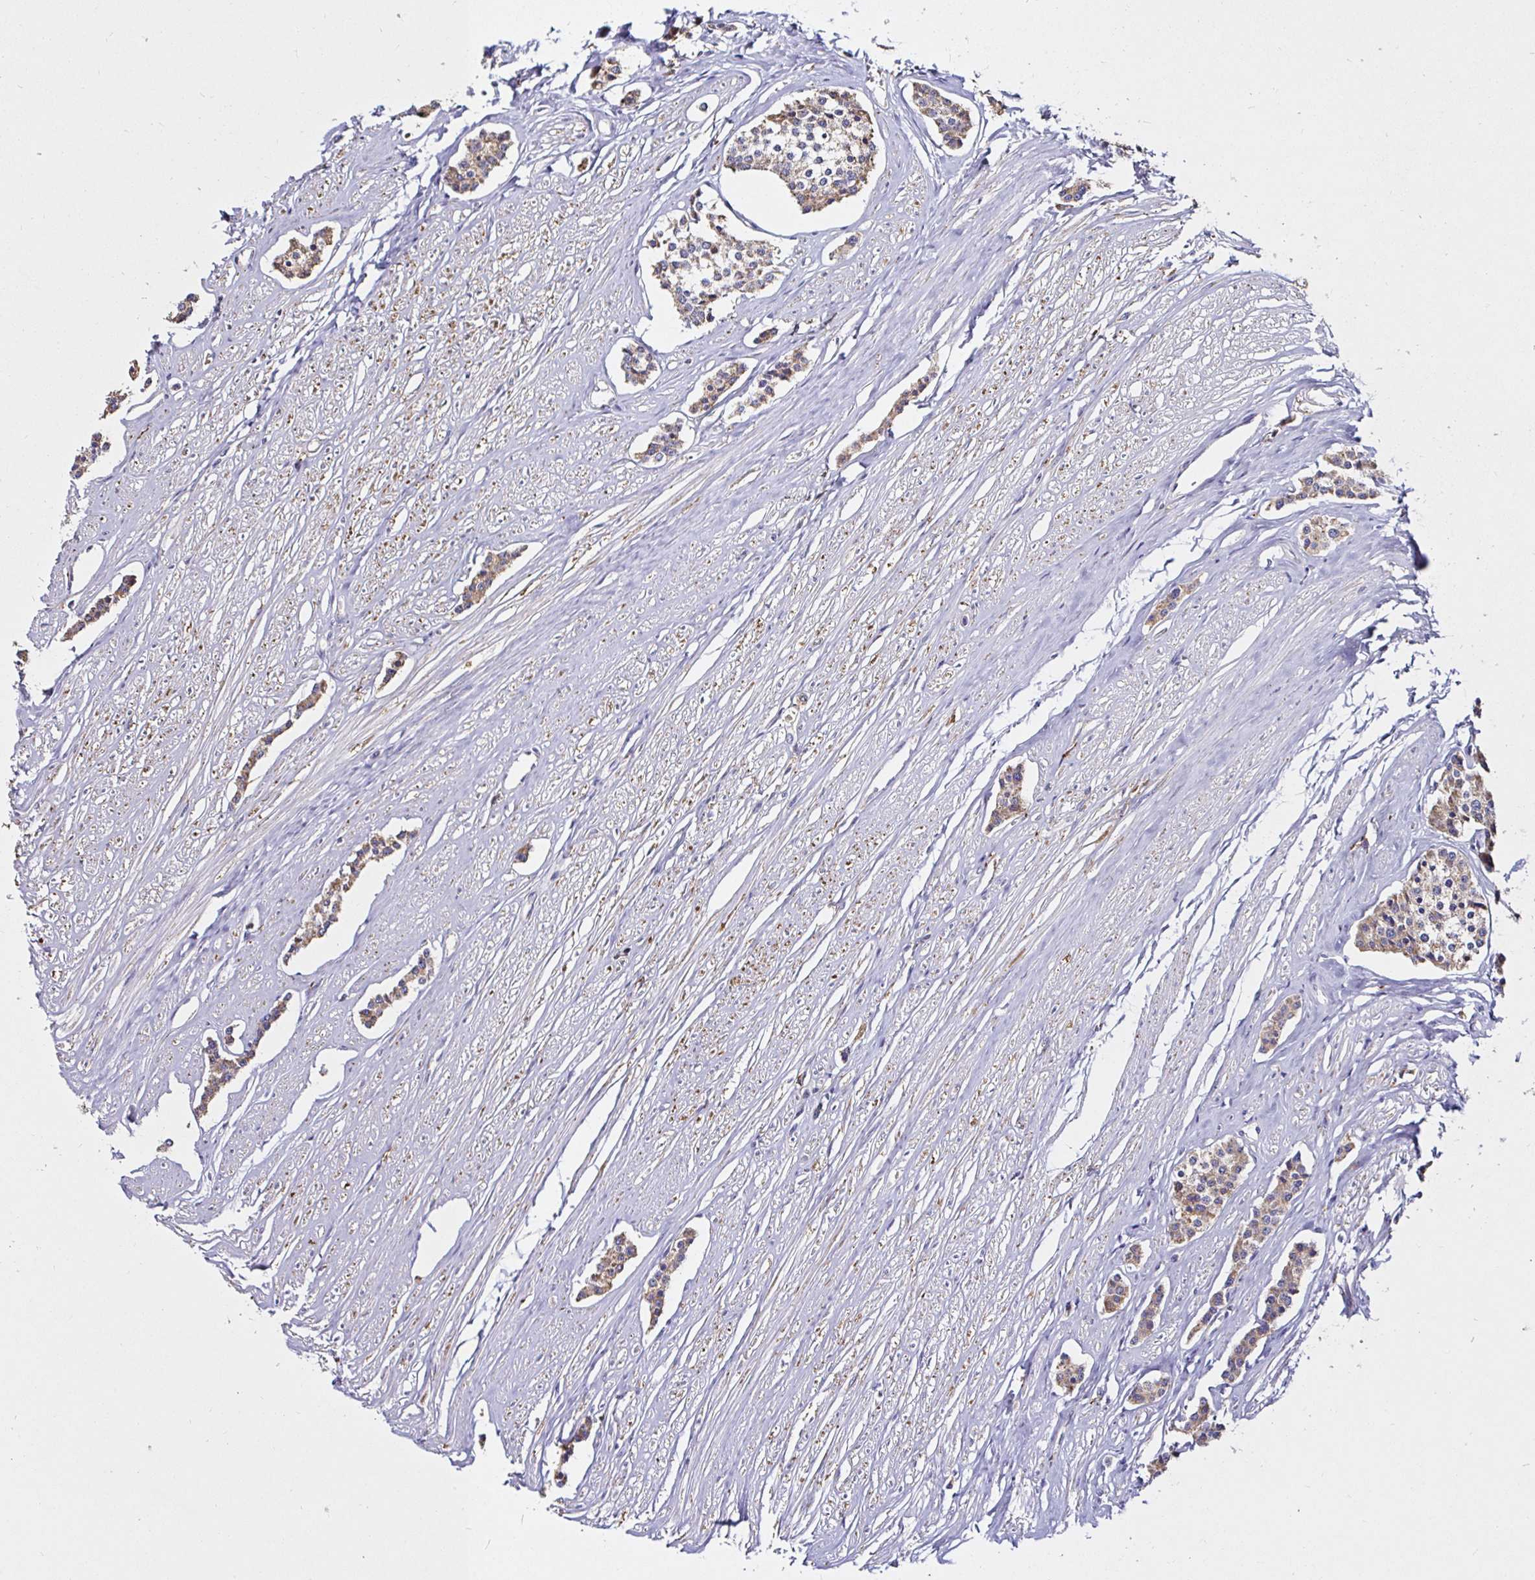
{"staining": {"intensity": "weak", "quantity": ">75%", "location": "cytoplasmic/membranous"}, "tissue": "carcinoid", "cell_type": "Tumor cells", "image_type": "cancer", "snomed": [{"axis": "morphology", "description": "Carcinoid, malignant, NOS"}, {"axis": "topography", "description": "Small intestine"}], "caption": "IHC image of neoplastic tissue: human carcinoid stained using immunohistochemistry demonstrates low levels of weak protein expression localized specifically in the cytoplasmic/membranous of tumor cells, appearing as a cytoplasmic/membranous brown color.", "gene": "MSR1", "patient": {"sex": "male", "age": 60}}